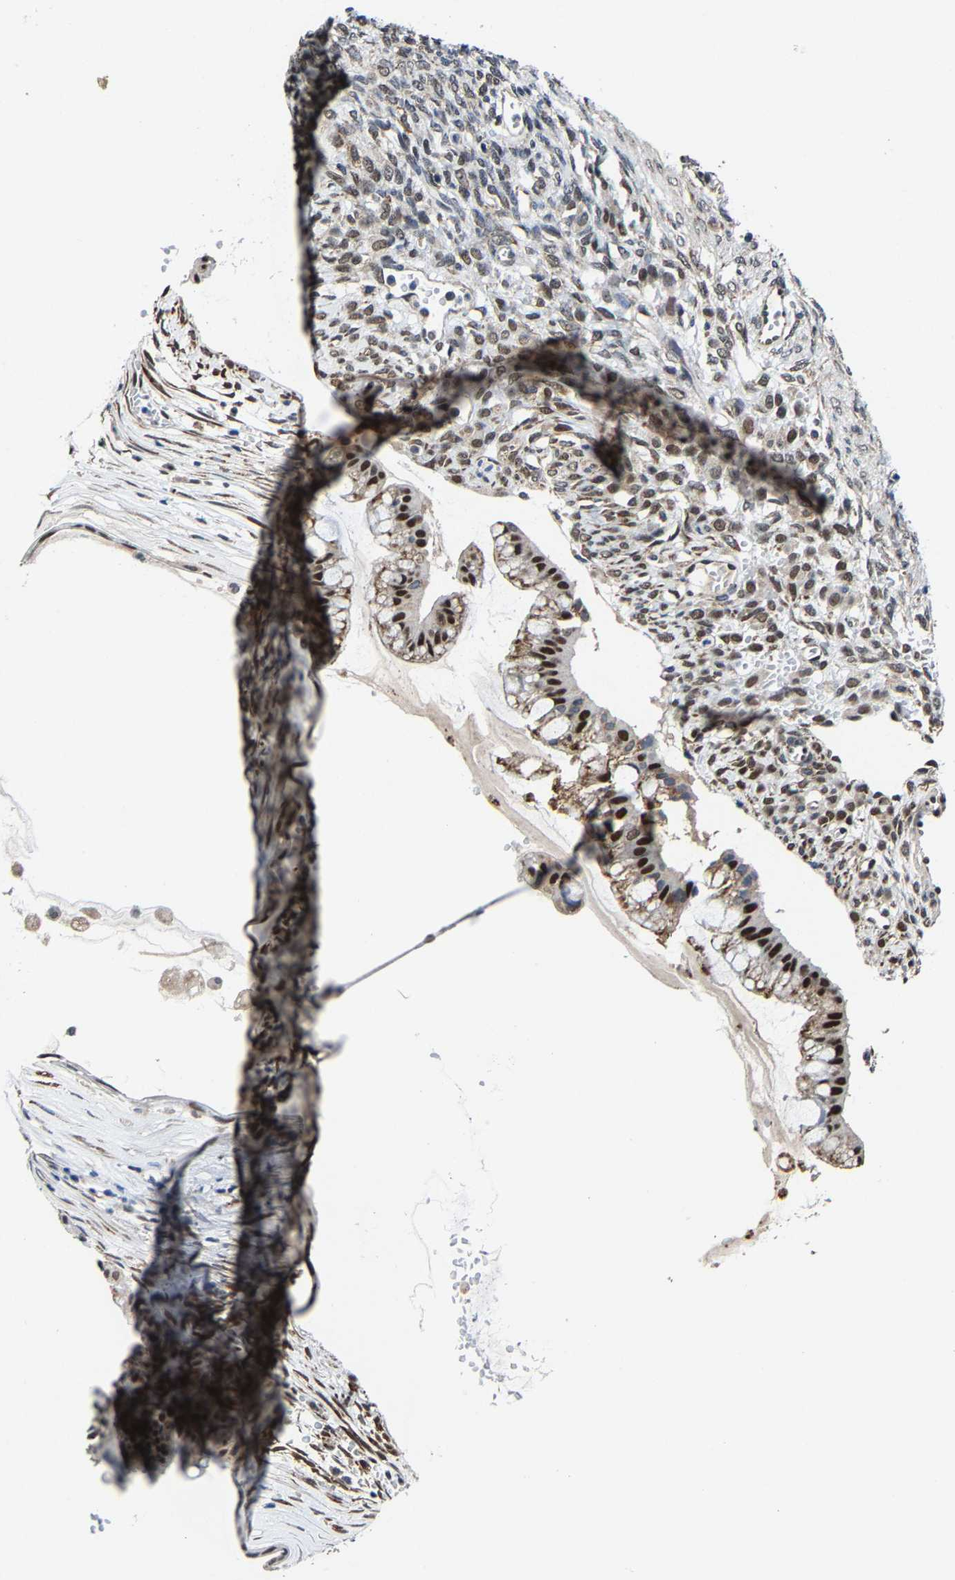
{"staining": {"intensity": "strong", "quantity": ">75%", "location": "nuclear"}, "tissue": "ovarian cancer", "cell_type": "Tumor cells", "image_type": "cancer", "snomed": [{"axis": "morphology", "description": "Cystadenocarcinoma, mucinous, NOS"}, {"axis": "topography", "description": "Ovary"}], "caption": "This is an image of IHC staining of ovarian cancer, which shows strong positivity in the nuclear of tumor cells.", "gene": "METTL1", "patient": {"sex": "female", "age": 73}}